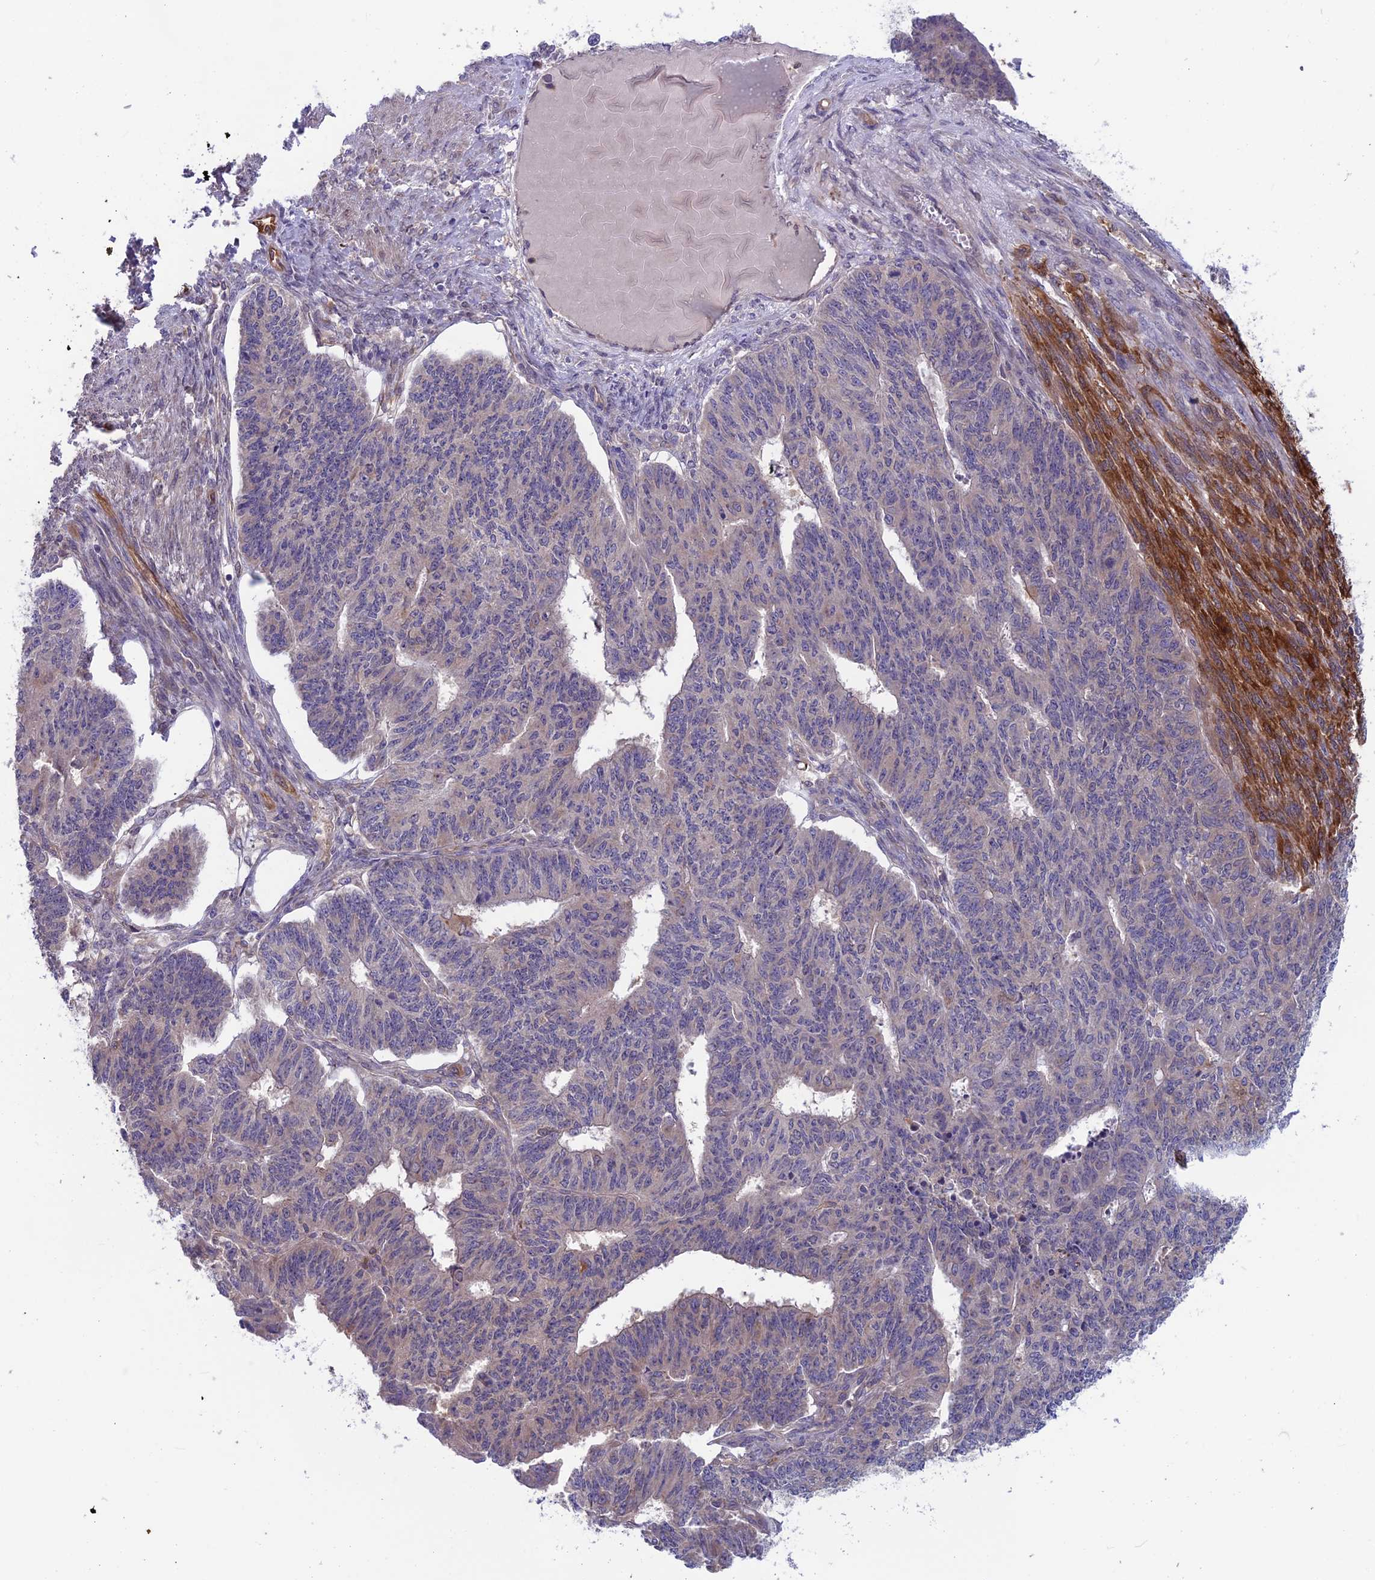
{"staining": {"intensity": "strong", "quantity": "25%-75%", "location": "cytoplasmic/membranous"}, "tissue": "endometrial cancer", "cell_type": "Tumor cells", "image_type": "cancer", "snomed": [{"axis": "morphology", "description": "Adenocarcinoma, NOS"}, {"axis": "topography", "description": "Endometrium"}], "caption": "A brown stain shows strong cytoplasmic/membranous expression of a protein in adenocarcinoma (endometrial) tumor cells.", "gene": "MAST2", "patient": {"sex": "female", "age": 32}}